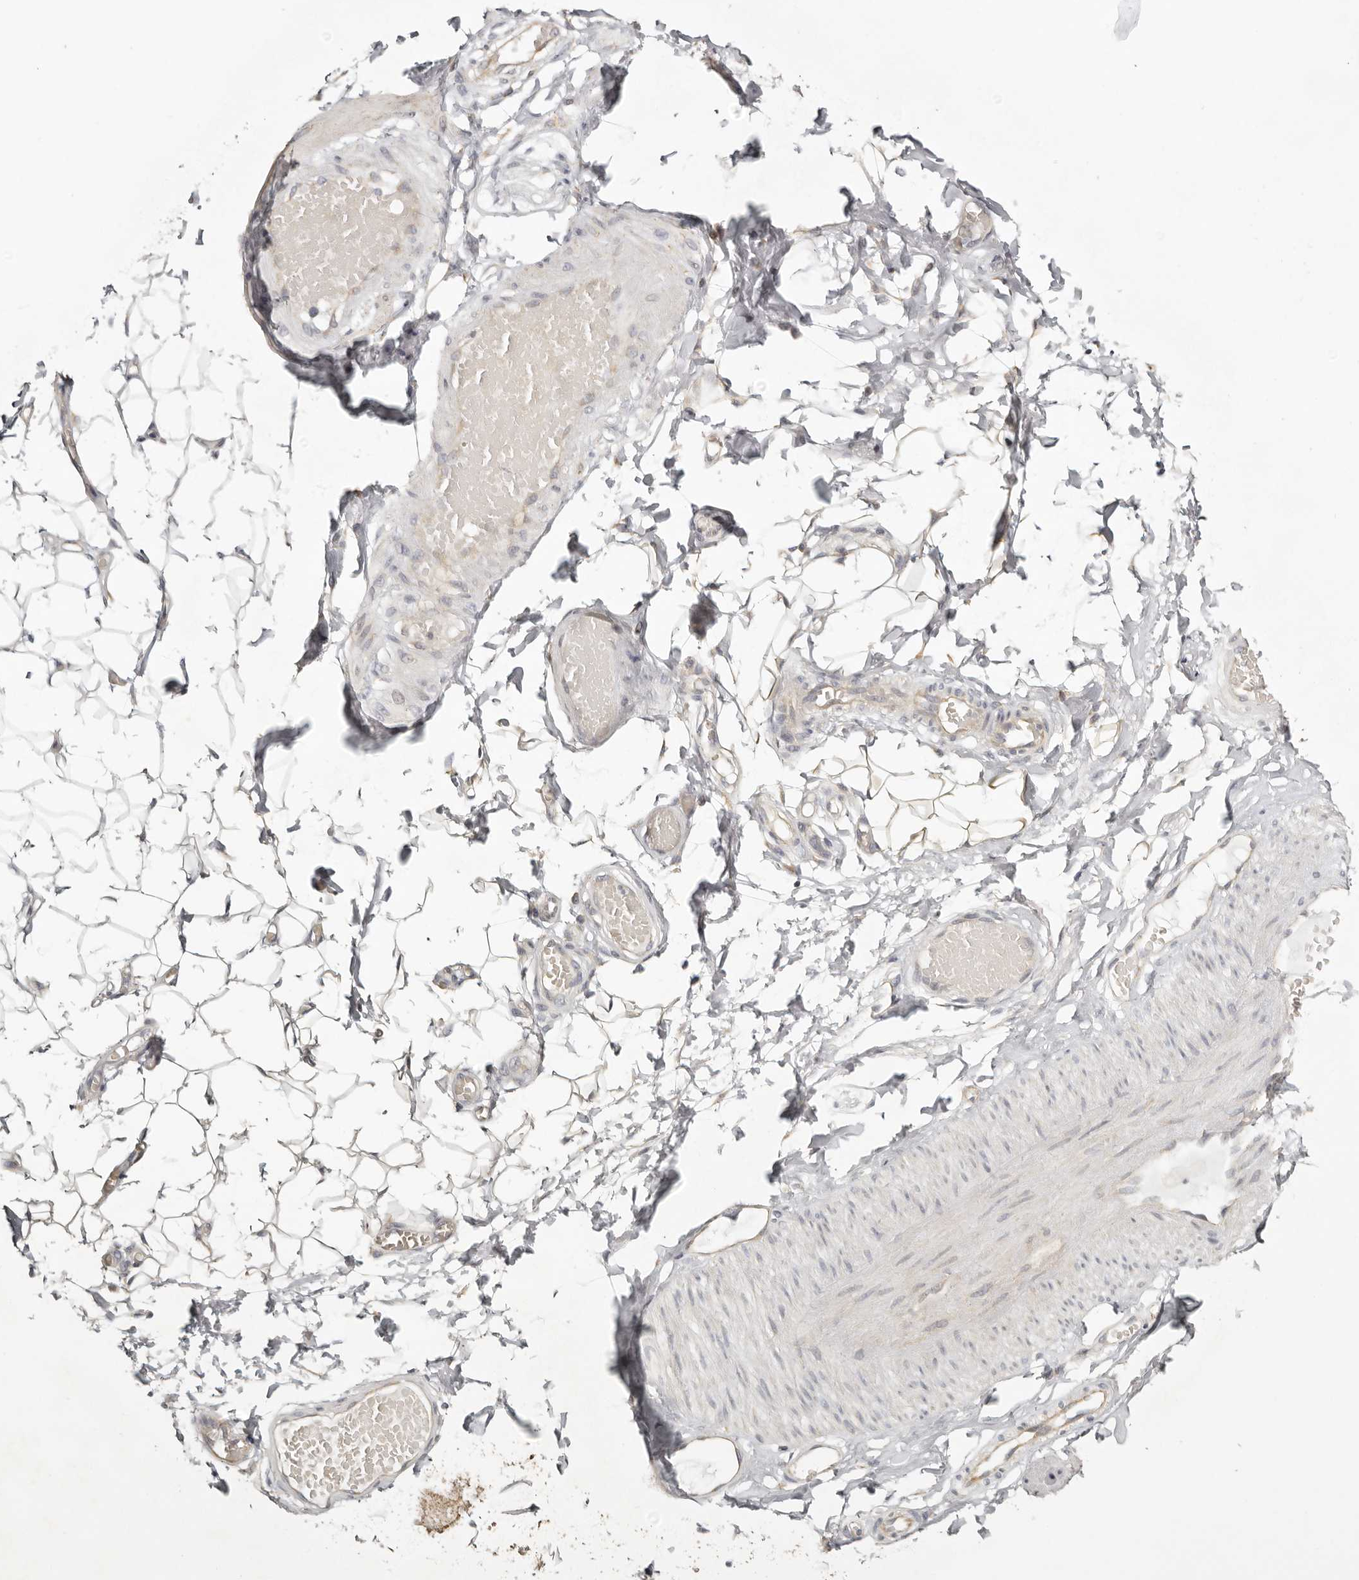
{"staining": {"intensity": "negative", "quantity": "none", "location": "none"}, "tissue": "adipose tissue", "cell_type": "Adipocytes", "image_type": "normal", "snomed": [{"axis": "morphology", "description": "Normal tissue, NOS"}, {"axis": "topography", "description": "Adipose tissue"}, {"axis": "topography", "description": "Vascular tissue"}, {"axis": "topography", "description": "Peripheral nerve tissue"}], "caption": "Micrograph shows no significant protein staining in adipocytes of unremarkable adipose tissue. (DAB (3,3'-diaminobenzidine) immunohistochemistry visualized using brightfield microscopy, high magnification).", "gene": "KDF1", "patient": {"sex": "male", "age": 25}}